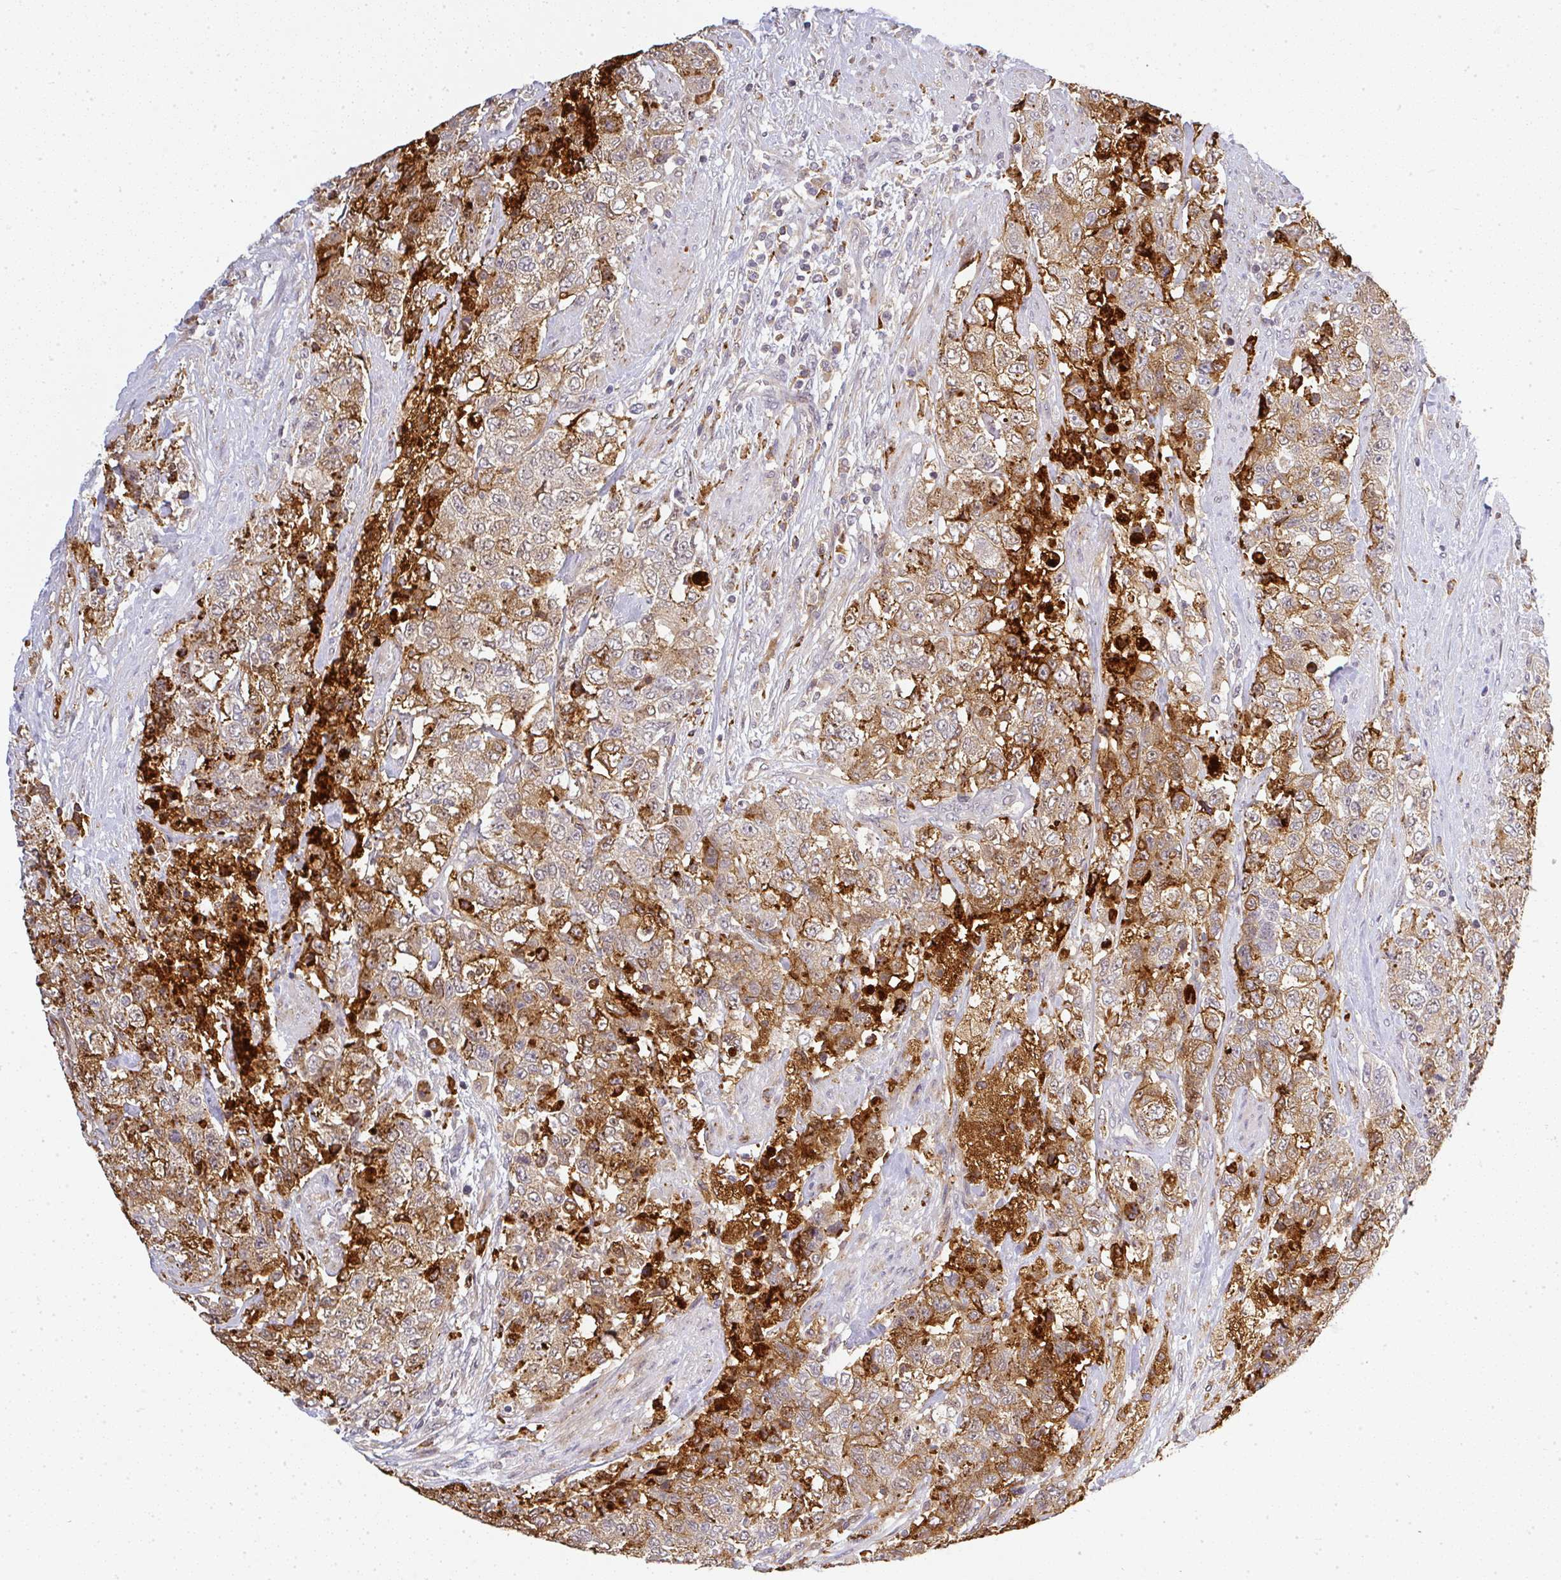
{"staining": {"intensity": "strong", "quantity": "25%-75%", "location": "cytoplasmic/membranous"}, "tissue": "urothelial cancer", "cell_type": "Tumor cells", "image_type": "cancer", "snomed": [{"axis": "morphology", "description": "Urothelial carcinoma, High grade"}, {"axis": "topography", "description": "Urinary bladder"}], "caption": "High-magnification brightfield microscopy of urothelial carcinoma (high-grade) stained with DAB (3,3'-diaminobenzidine) (brown) and counterstained with hematoxylin (blue). tumor cells exhibit strong cytoplasmic/membranous expression is seen in about25%-75% of cells. The staining was performed using DAB, with brown indicating positive protein expression. Nuclei are stained blue with hematoxylin.", "gene": "FAM153A", "patient": {"sex": "female", "age": 78}}